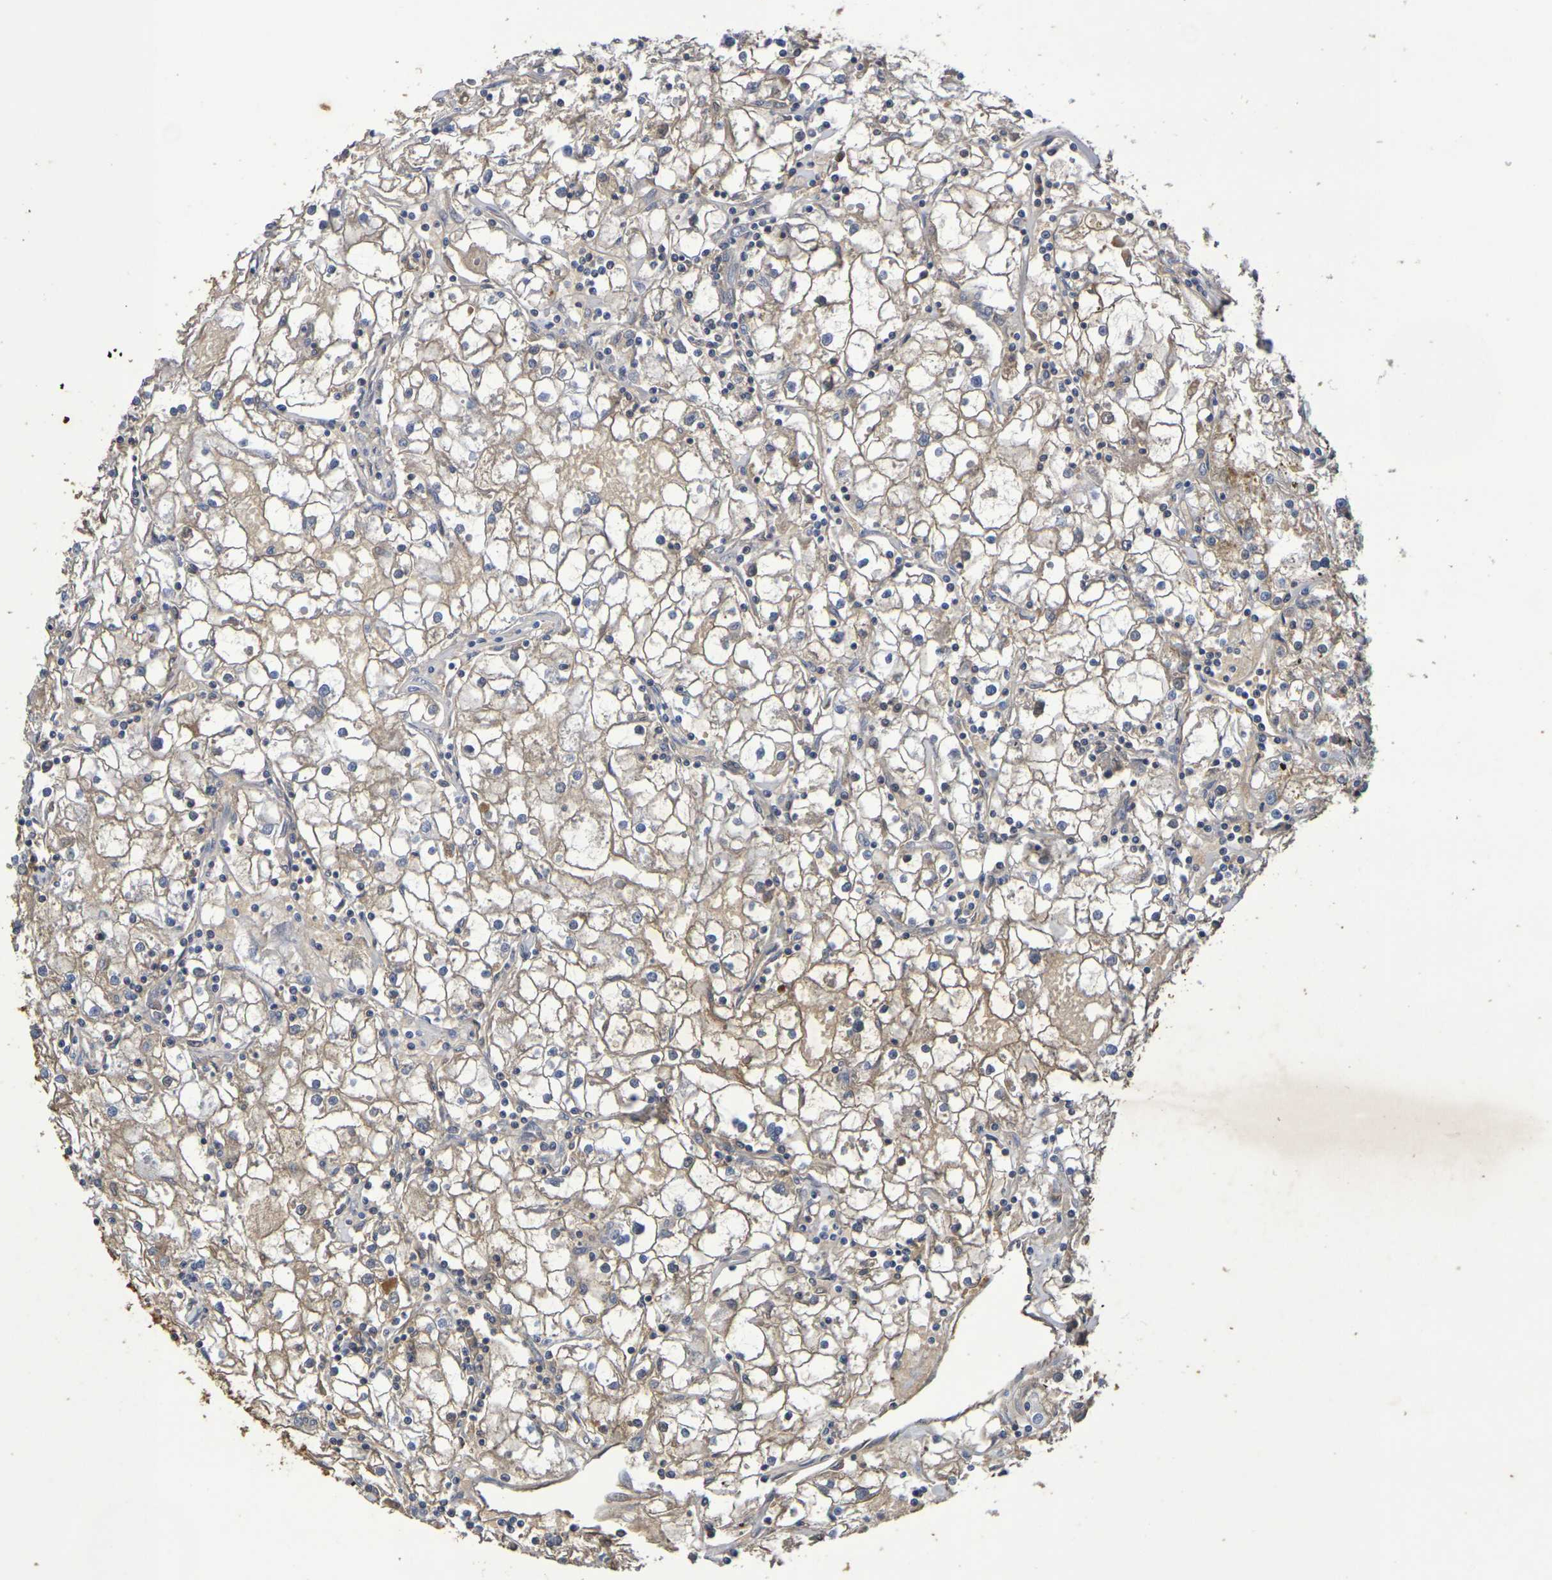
{"staining": {"intensity": "weak", "quantity": ">75%", "location": "cytoplasmic/membranous"}, "tissue": "renal cancer", "cell_type": "Tumor cells", "image_type": "cancer", "snomed": [{"axis": "morphology", "description": "Adenocarcinoma, NOS"}, {"axis": "topography", "description": "Kidney"}], "caption": "There is low levels of weak cytoplasmic/membranous positivity in tumor cells of renal cancer, as demonstrated by immunohistochemical staining (brown color).", "gene": "TERF2", "patient": {"sex": "male", "age": 56}}